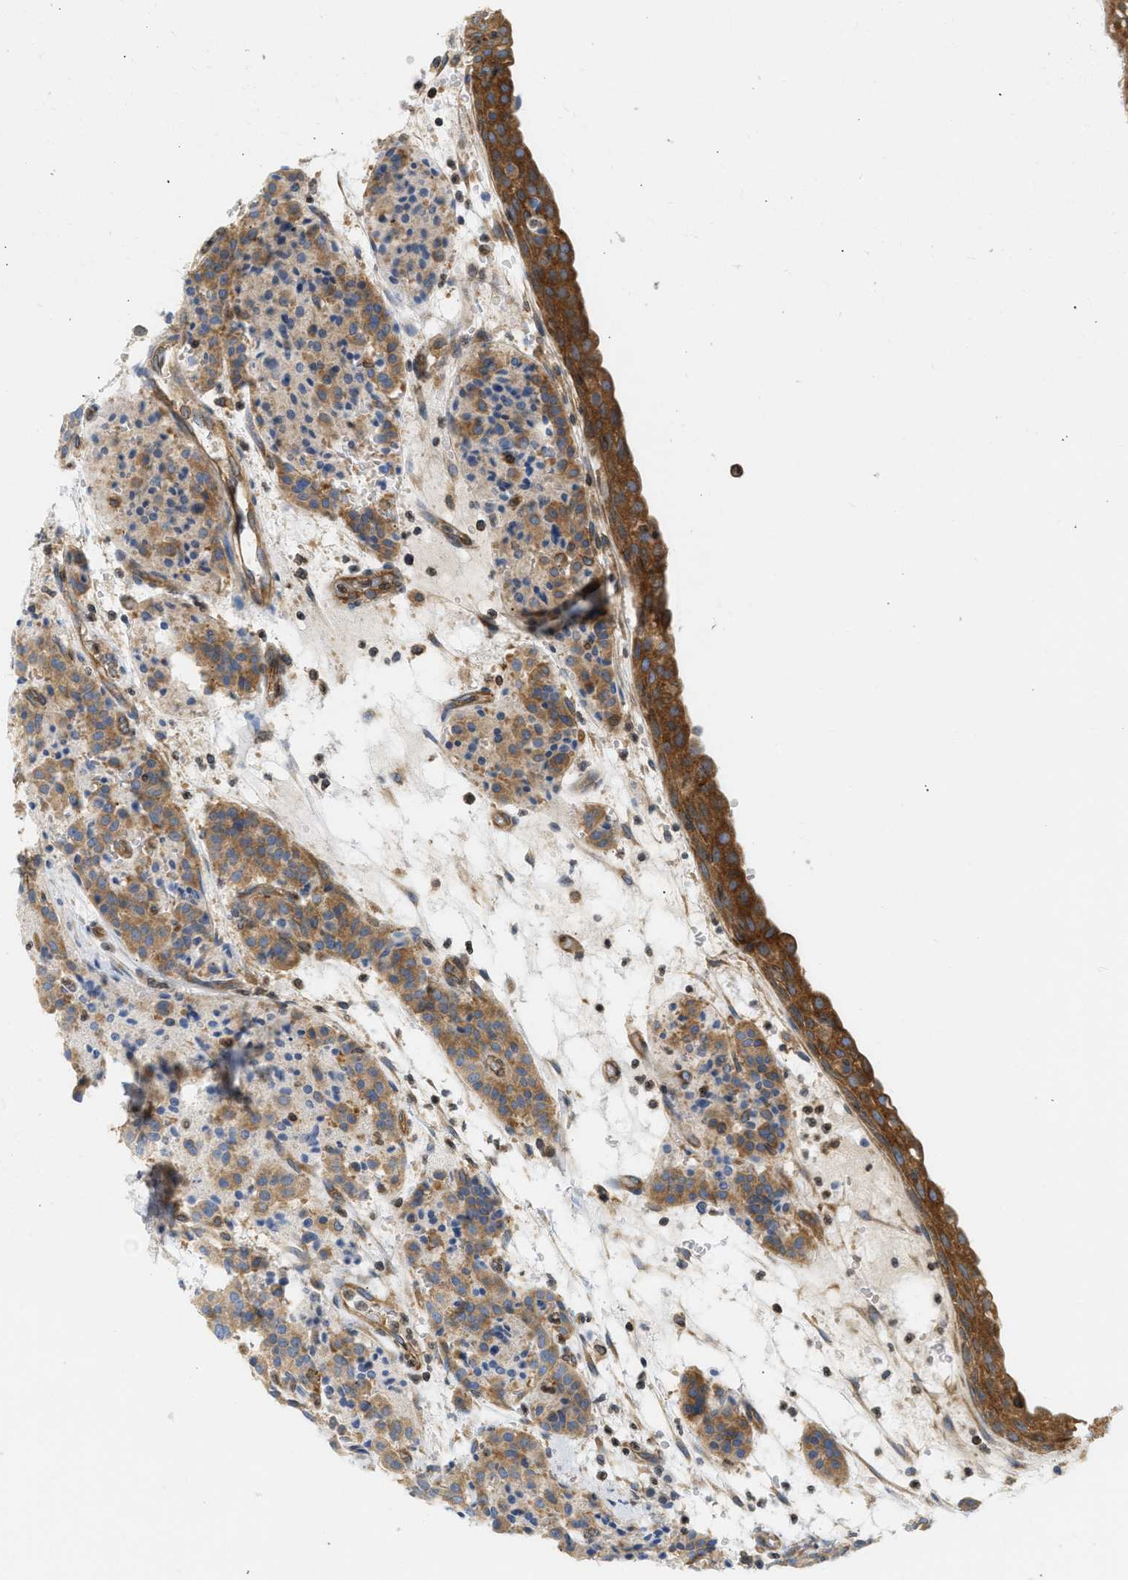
{"staining": {"intensity": "moderate", "quantity": ">75%", "location": "cytoplasmic/membranous"}, "tissue": "carcinoid", "cell_type": "Tumor cells", "image_type": "cancer", "snomed": [{"axis": "morphology", "description": "Carcinoid, malignant, NOS"}, {"axis": "topography", "description": "Lung"}], "caption": "This micrograph shows carcinoid stained with immunohistochemistry (IHC) to label a protein in brown. The cytoplasmic/membranous of tumor cells show moderate positivity for the protein. Nuclei are counter-stained blue.", "gene": "STRN", "patient": {"sex": "male", "age": 30}}